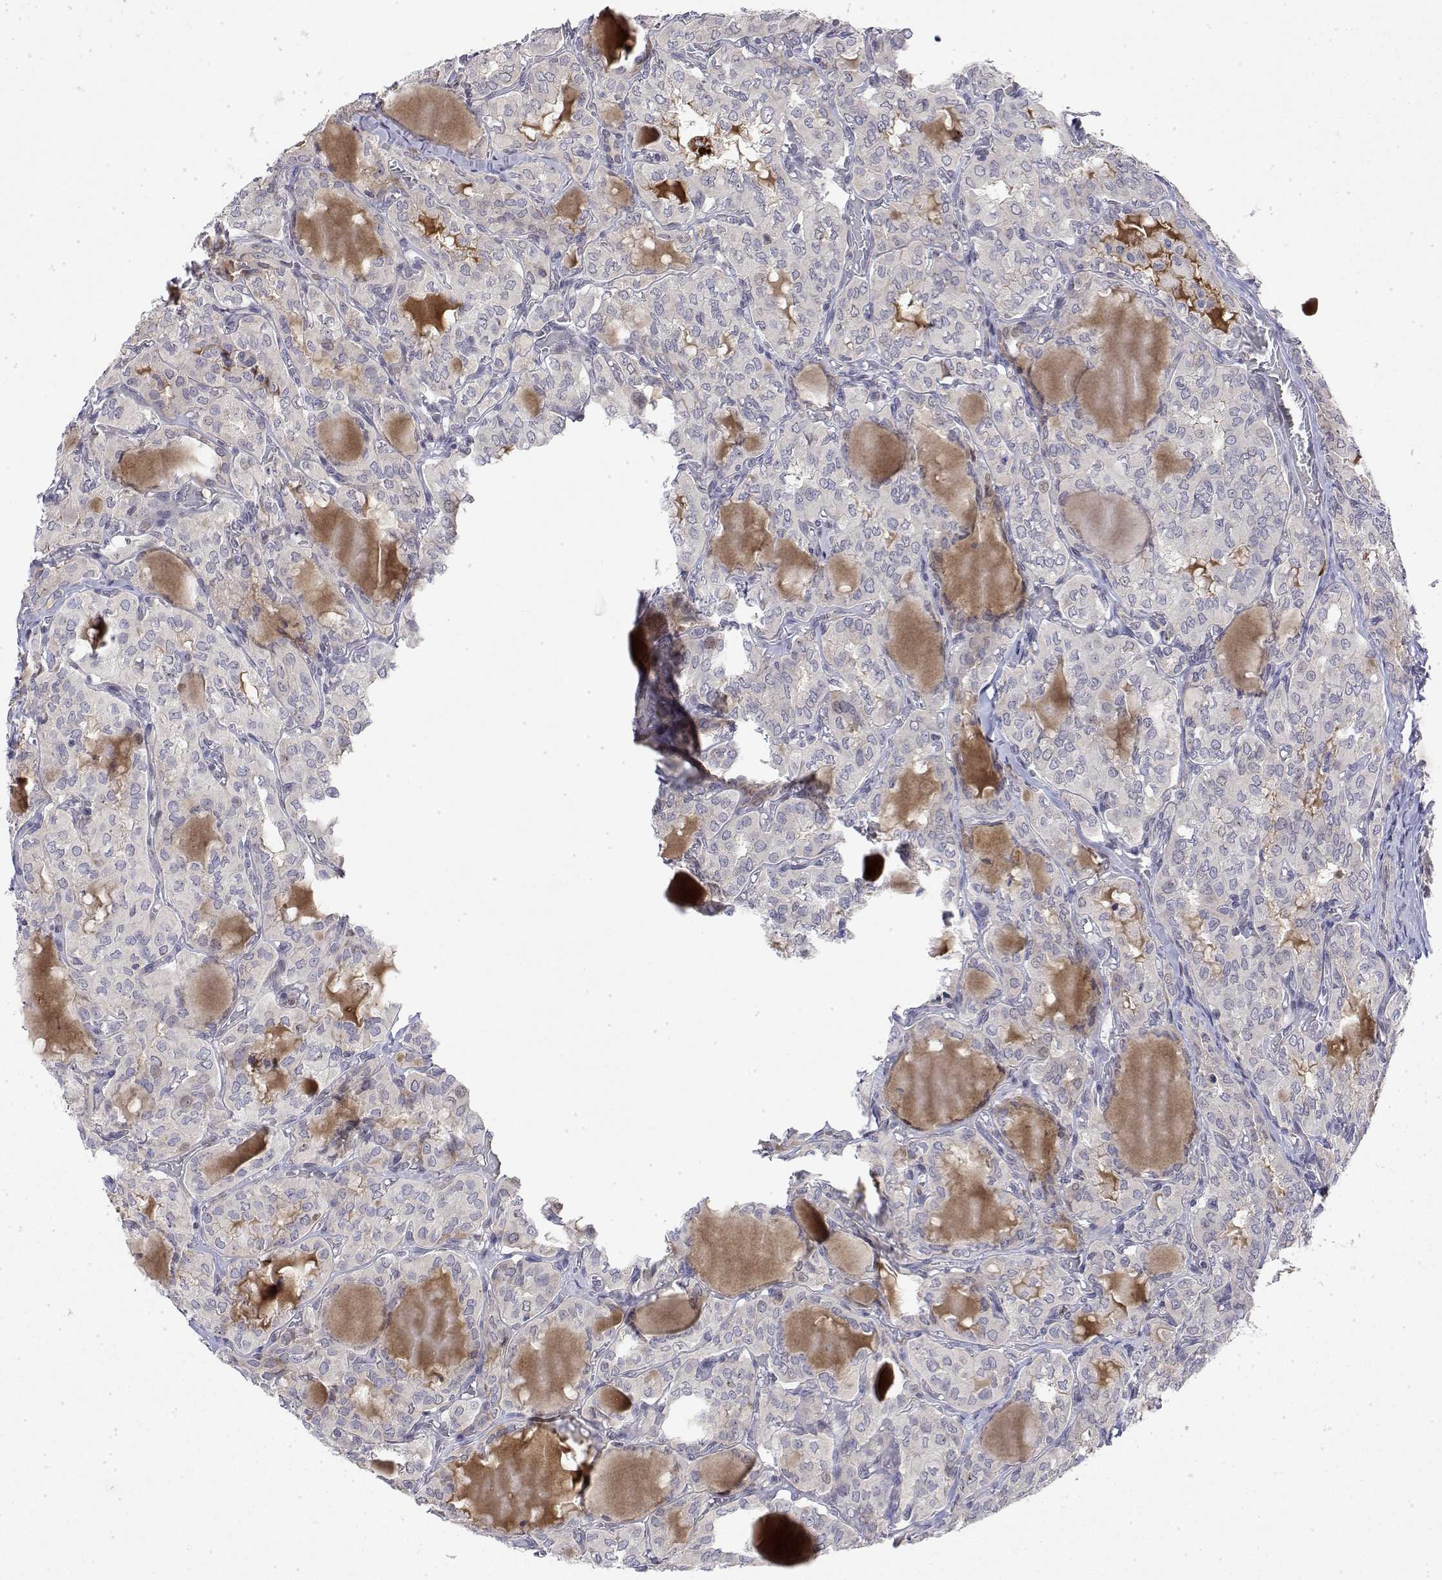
{"staining": {"intensity": "negative", "quantity": "none", "location": "none"}, "tissue": "thyroid cancer", "cell_type": "Tumor cells", "image_type": "cancer", "snomed": [{"axis": "morphology", "description": "Papillary adenocarcinoma, NOS"}, {"axis": "topography", "description": "Thyroid gland"}], "caption": "Immunohistochemistry (IHC) of human papillary adenocarcinoma (thyroid) displays no staining in tumor cells.", "gene": "IGFBP4", "patient": {"sex": "male", "age": 20}}